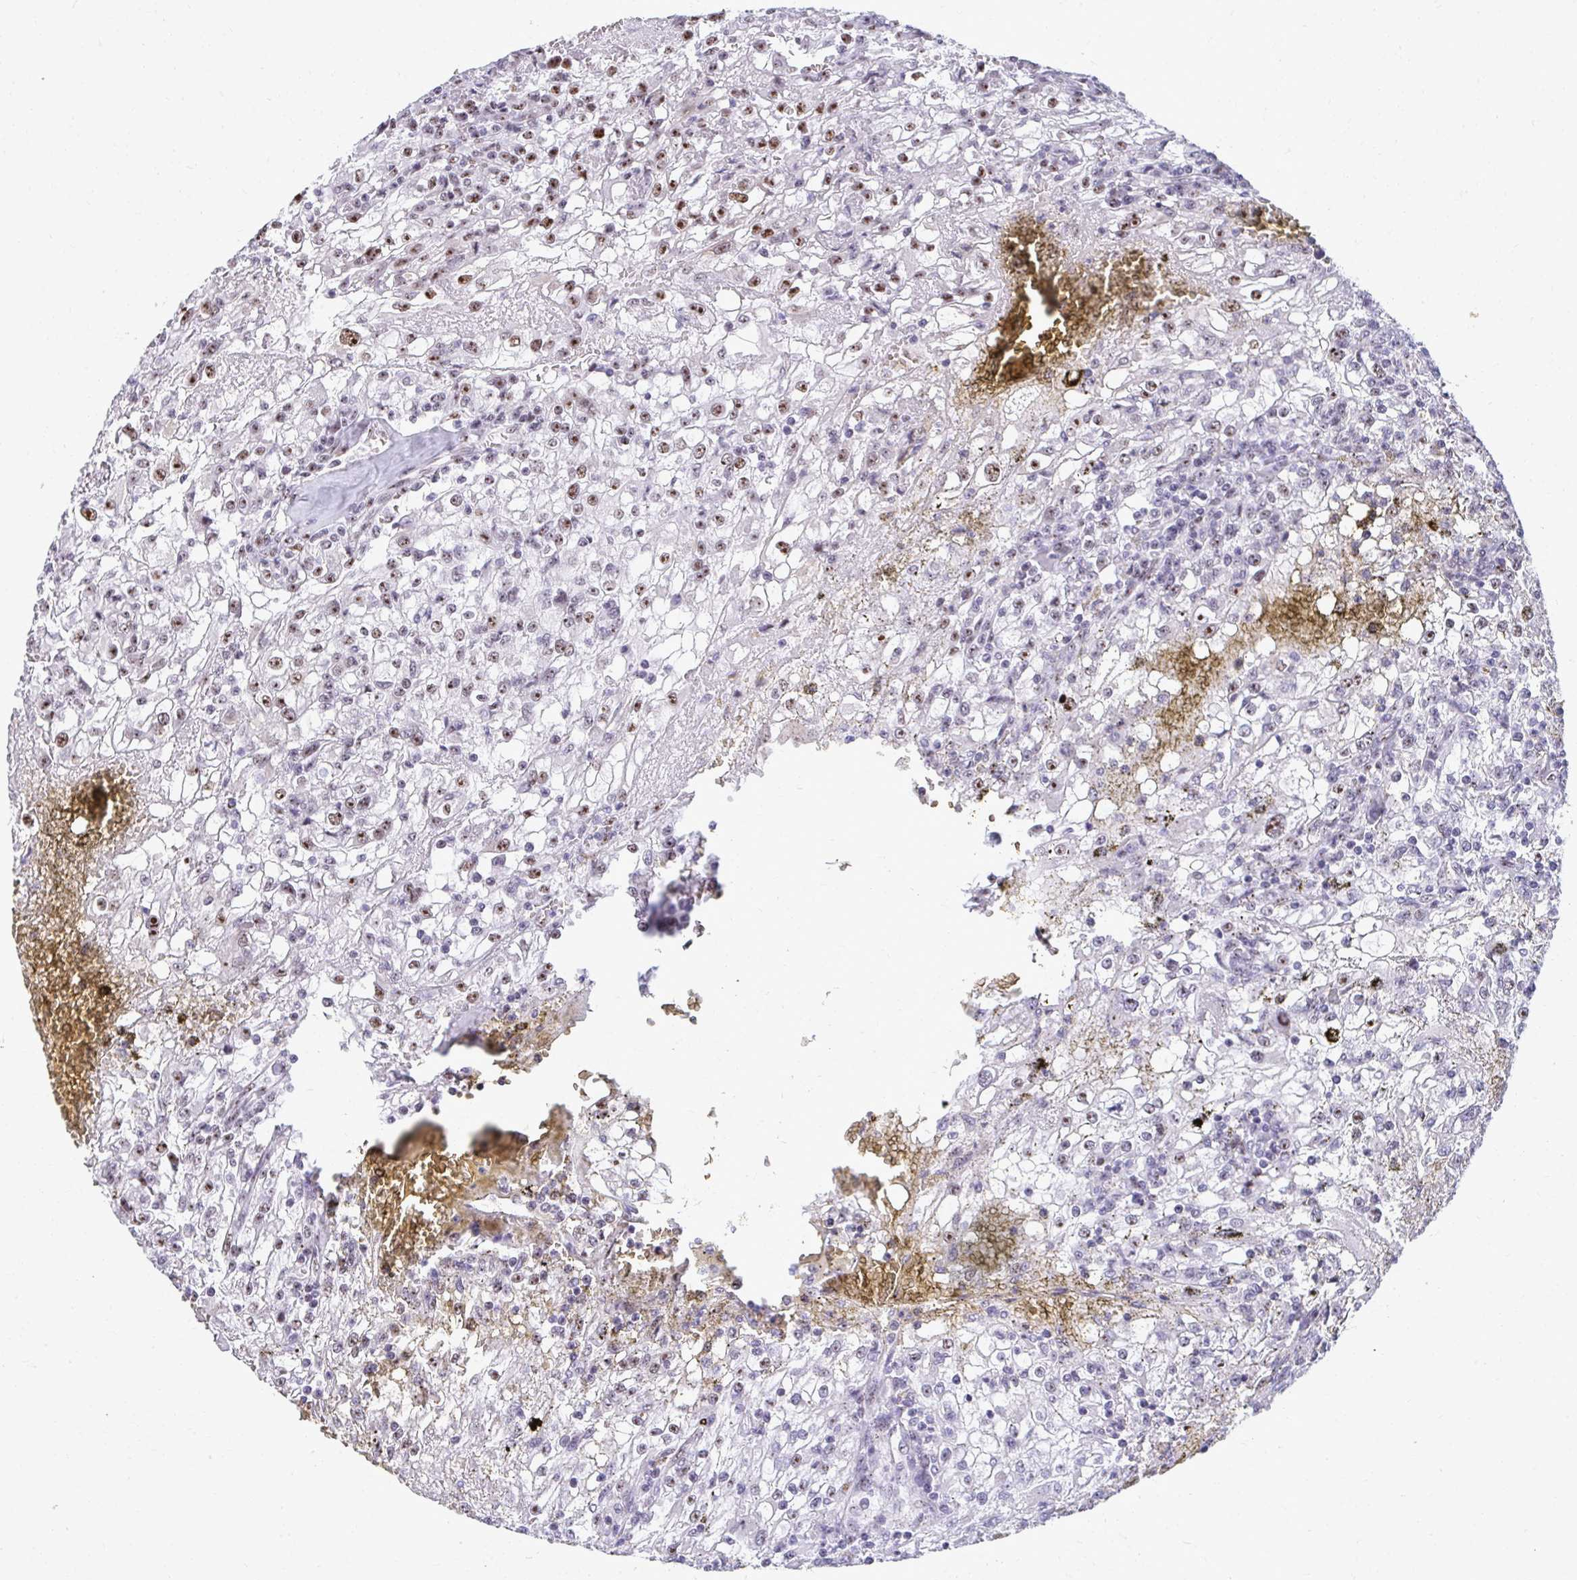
{"staining": {"intensity": "moderate", "quantity": ">75%", "location": "nuclear"}, "tissue": "renal cancer", "cell_type": "Tumor cells", "image_type": "cancer", "snomed": [{"axis": "morphology", "description": "Adenocarcinoma, NOS"}, {"axis": "topography", "description": "Kidney"}], "caption": "Immunohistochemistry photomicrograph of neoplastic tissue: renal cancer (adenocarcinoma) stained using IHC demonstrates medium levels of moderate protein expression localized specifically in the nuclear of tumor cells, appearing as a nuclear brown color.", "gene": "PELP1", "patient": {"sex": "female", "age": 74}}